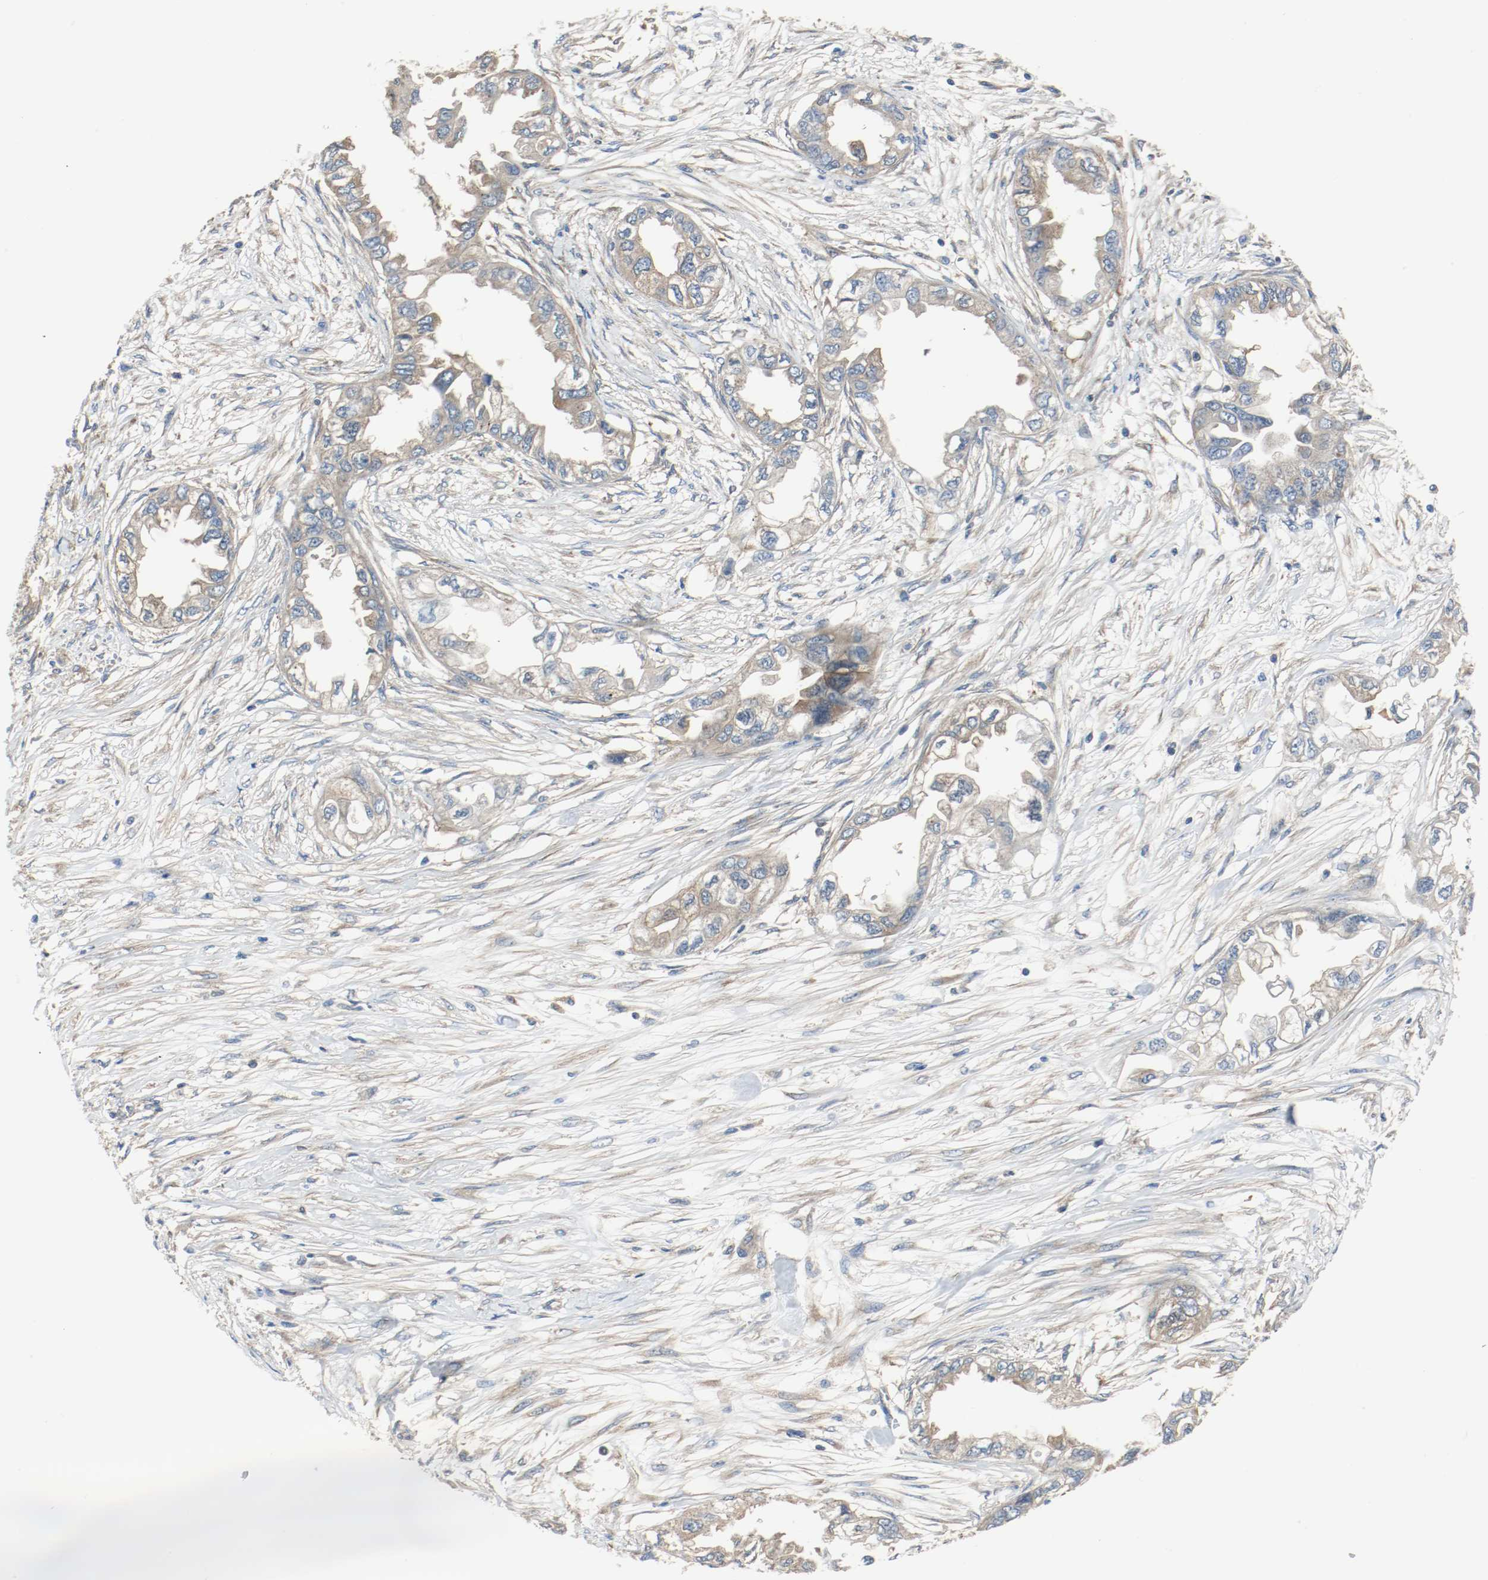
{"staining": {"intensity": "moderate", "quantity": "25%-75%", "location": "cytoplasmic/membranous"}, "tissue": "endometrial cancer", "cell_type": "Tumor cells", "image_type": "cancer", "snomed": [{"axis": "morphology", "description": "Adenocarcinoma, NOS"}, {"axis": "topography", "description": "Endometrium"}], "caption": "DAB (3,3'-diaminobenzidine) immunohistochemical staining of human endometrial cancer displays moderate cytoplasmic/membranous protein positivity in about 25%-75% of tumor cells.", "gene": "HGS", "patient": {"sex": "female", "age": 67}}